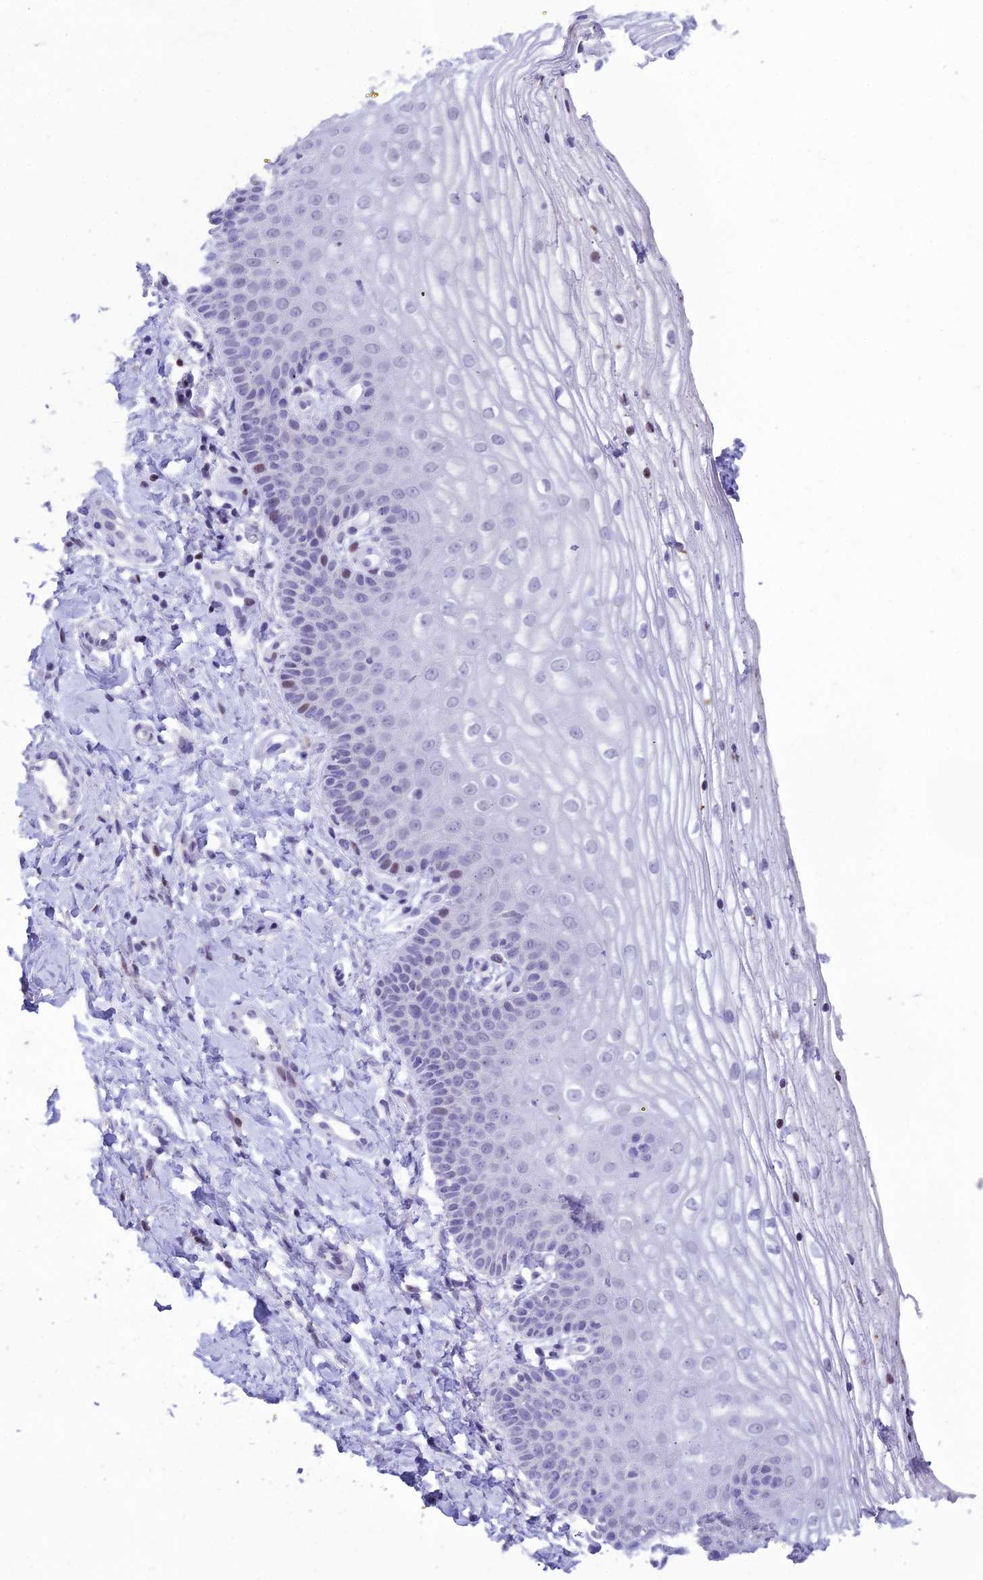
{"staining": {"intensity": "weak", "quantity": "<25%", "location": "nuclear"}, "tissue": "vagina", "cell_type": "Squamous epithelial cells", "image_type": "normal", "snomed": [{"axis": "morphology", "description": "Normal tissue, NOS"}, {"axis": "topography", "description": "Vagina"}], "caption": "High magnification brightfield microscopy of normal vagina stained with DAB (brown) and counterstained with hematoxylin (blue): squamous epithelial cells show no significant positivity.", "gene": "MFSD2B", "patient": {"sex": "female", "age": 68}}